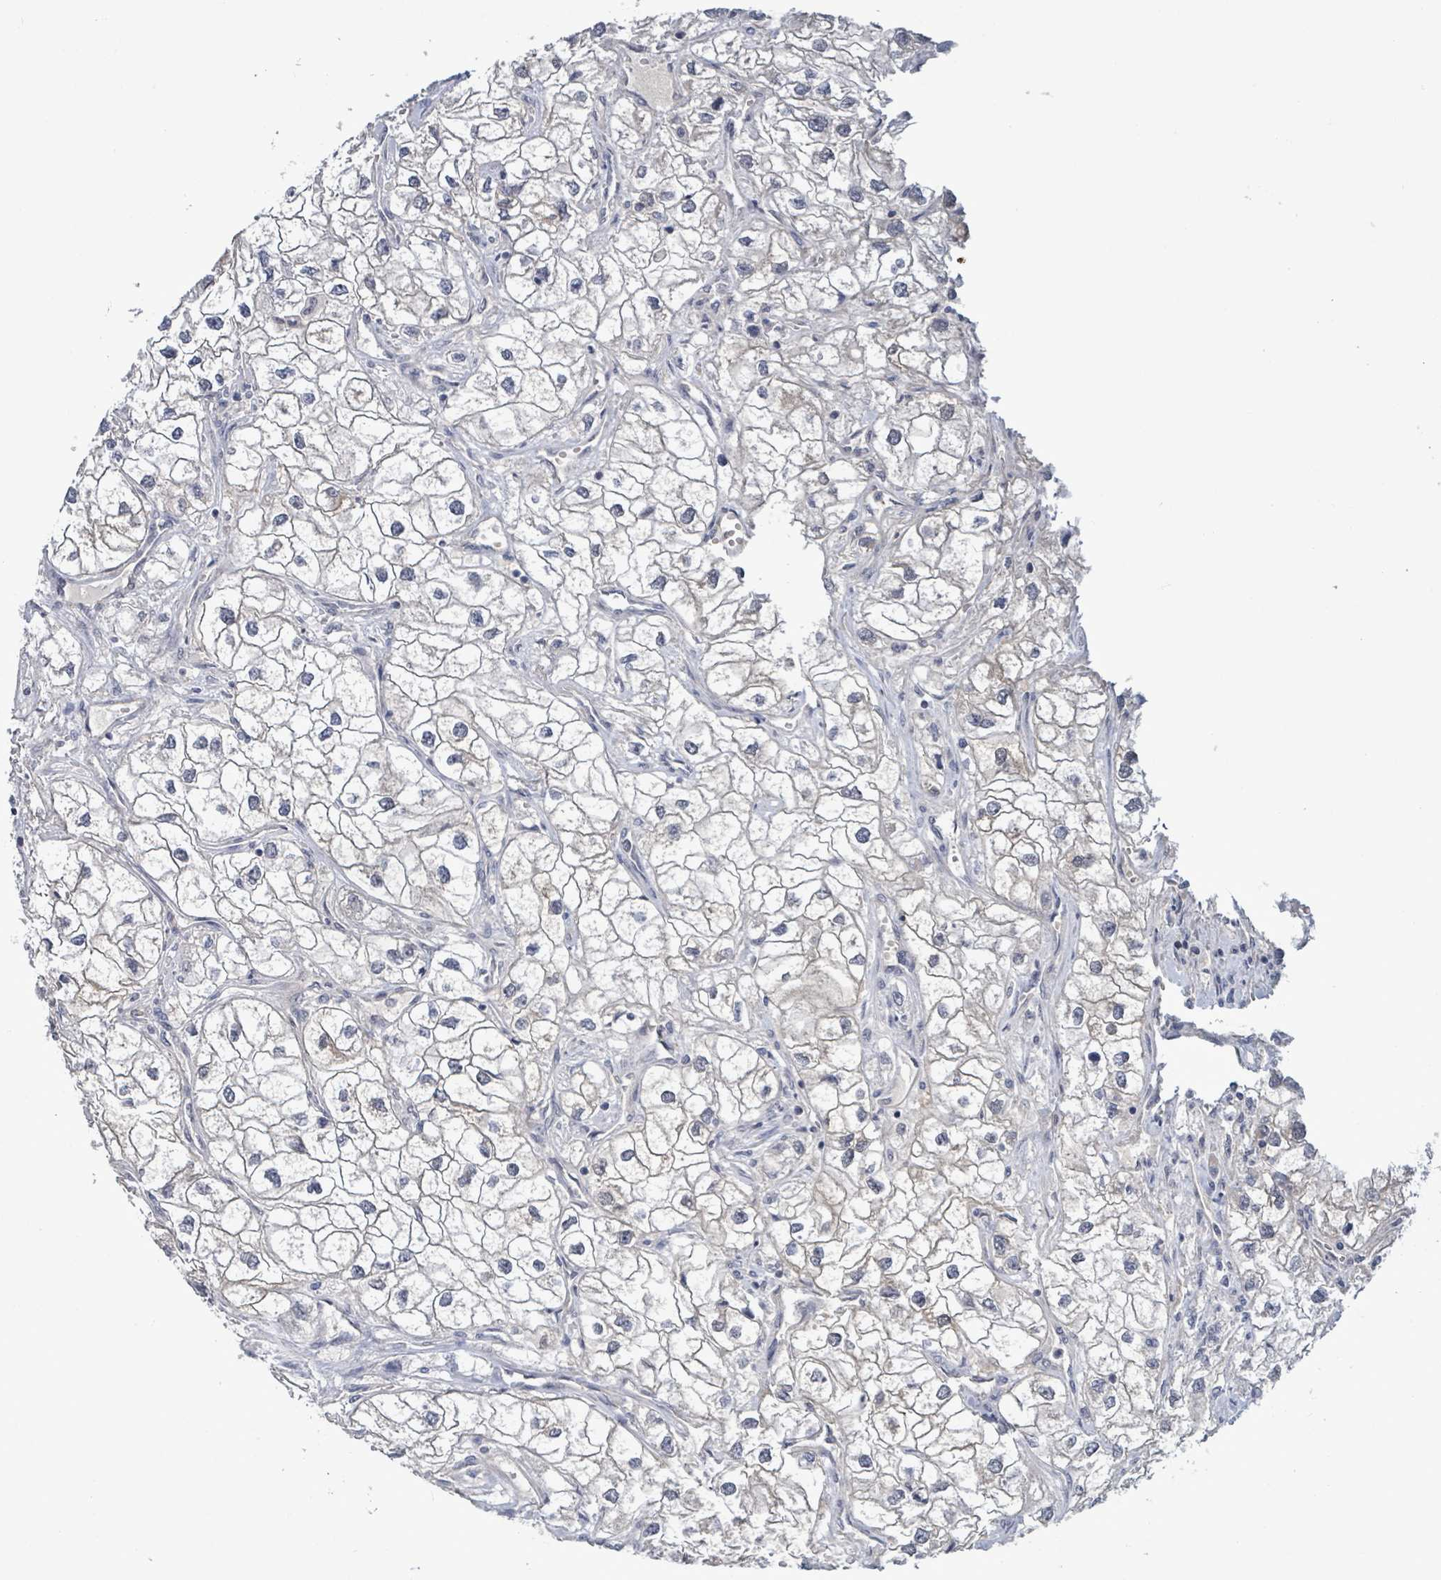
{"staining": {"intensity": "negative", "quantity": "none", "location": "none"}, "tissue": "renal cancer", "cell_type": "Tumor cells", "image_type": "cancer", "snomed": [{"axis": "morphology", "description": "Adenocarcinoma, NOS"}, {"axis": "topography", "description": "Kidney"}], "caption": "Protein analysis of renal cancer (adenocarcinoma) demonstrates no significant positivity in tumor cells. (Brightfield microscopy of DAB IHC at high magnification).", "gene": "AMMECR1", "patient": {"sex": "male", "age": 59}}